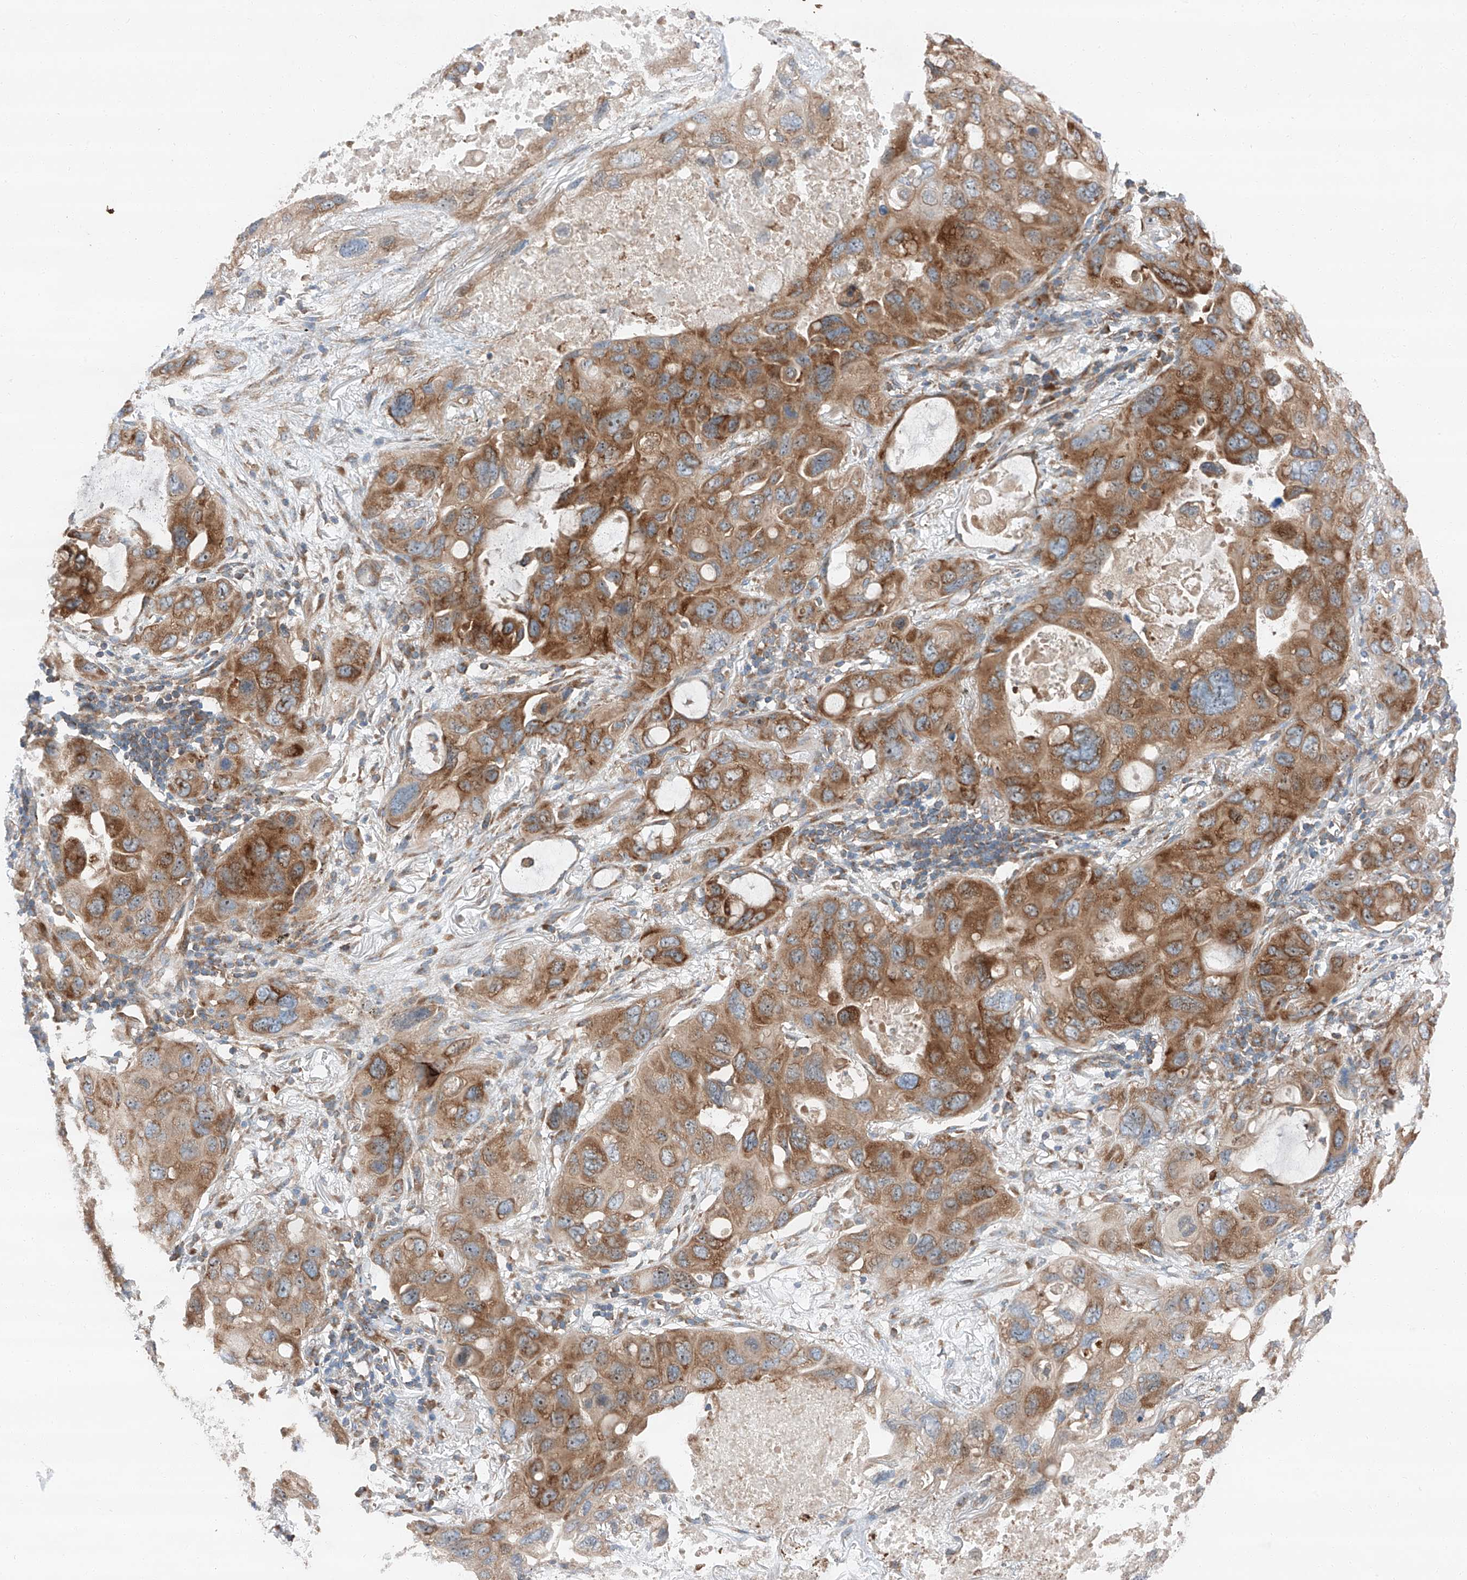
{"staining": {"intensity": "strong", "quantity": ">75%", "location": "cytoplasmic/membranous"}, "tissue": "lung cancer", "cell_type": "Tumor cells", "image_type": "cancer", "snomed": [{"axis": "morphology", "description": "Squamous cell carcinoma, NOS"}, {"axis": "topography", "description": "Lung"}], "caption": "Immunohistochemical staining of human lung squamous cell carcinoma shows strong cytoplasmic/membranous protein staining in about >75% of tumor cells.", "gene": "ZC3H15", "patient": {"sex": "female", "age": 73}}